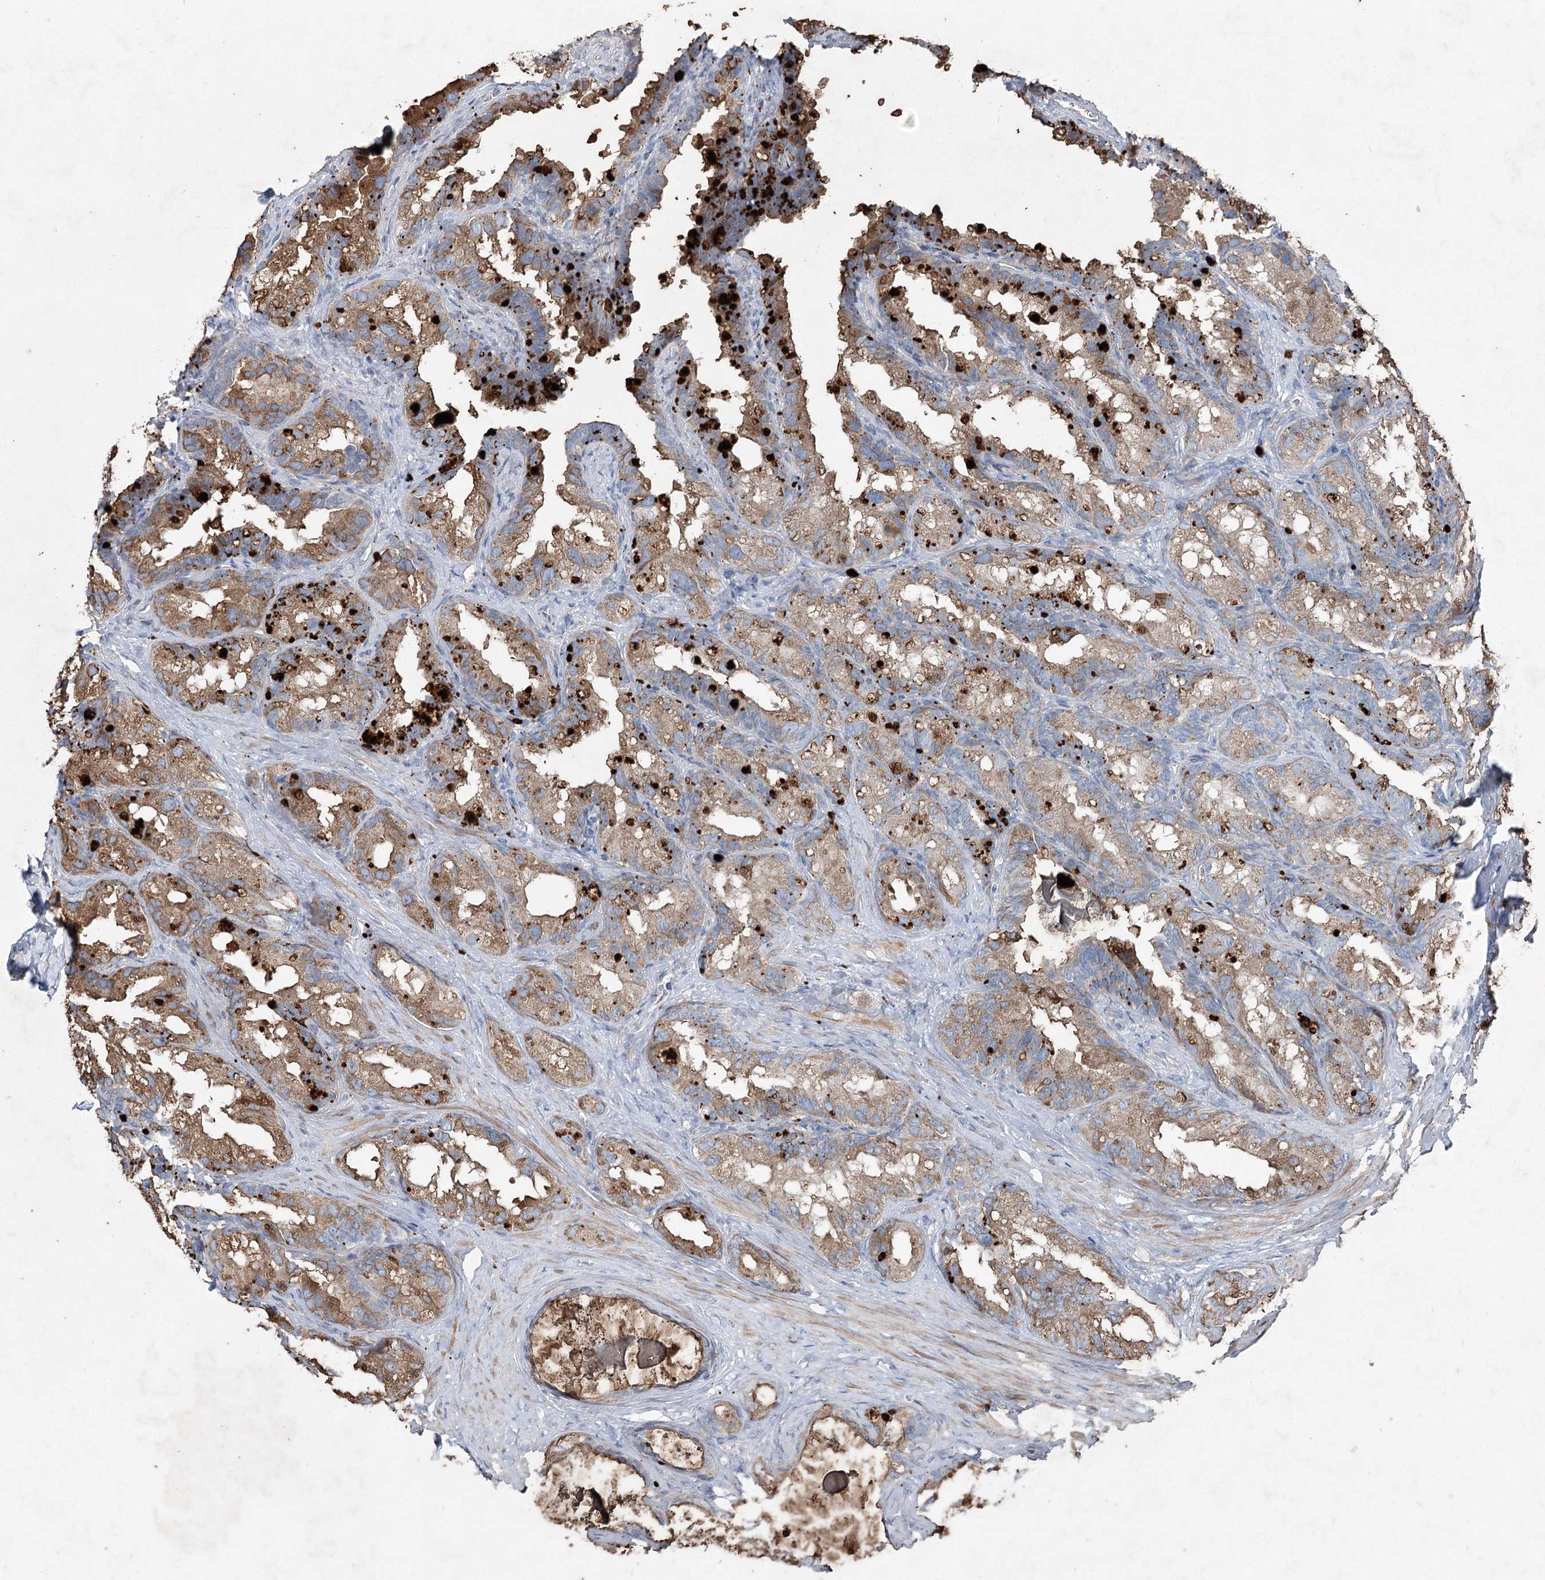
{"staining": {"intensity": "moderate", "quantity": ">75%", "location": "cytoplasmic/membranous"}, "tissue": "seminal vesicle", "cell_type": "Glandular cells", "image_type": "normal", "snomed": [{"axis": "morphology", "description": "Normal tissue, NOS"}, {"axis": "topography", "description": "Seminal veicle"}], "caption": "About >75% of glandular cells in normal seminal vesicle display moderate cytoplasmic/membranous protein staining as visualized by brown immunohistochemical staining.", "gene": "ENSG00000285330", "patient": {"sex": "male", "age": 60}}